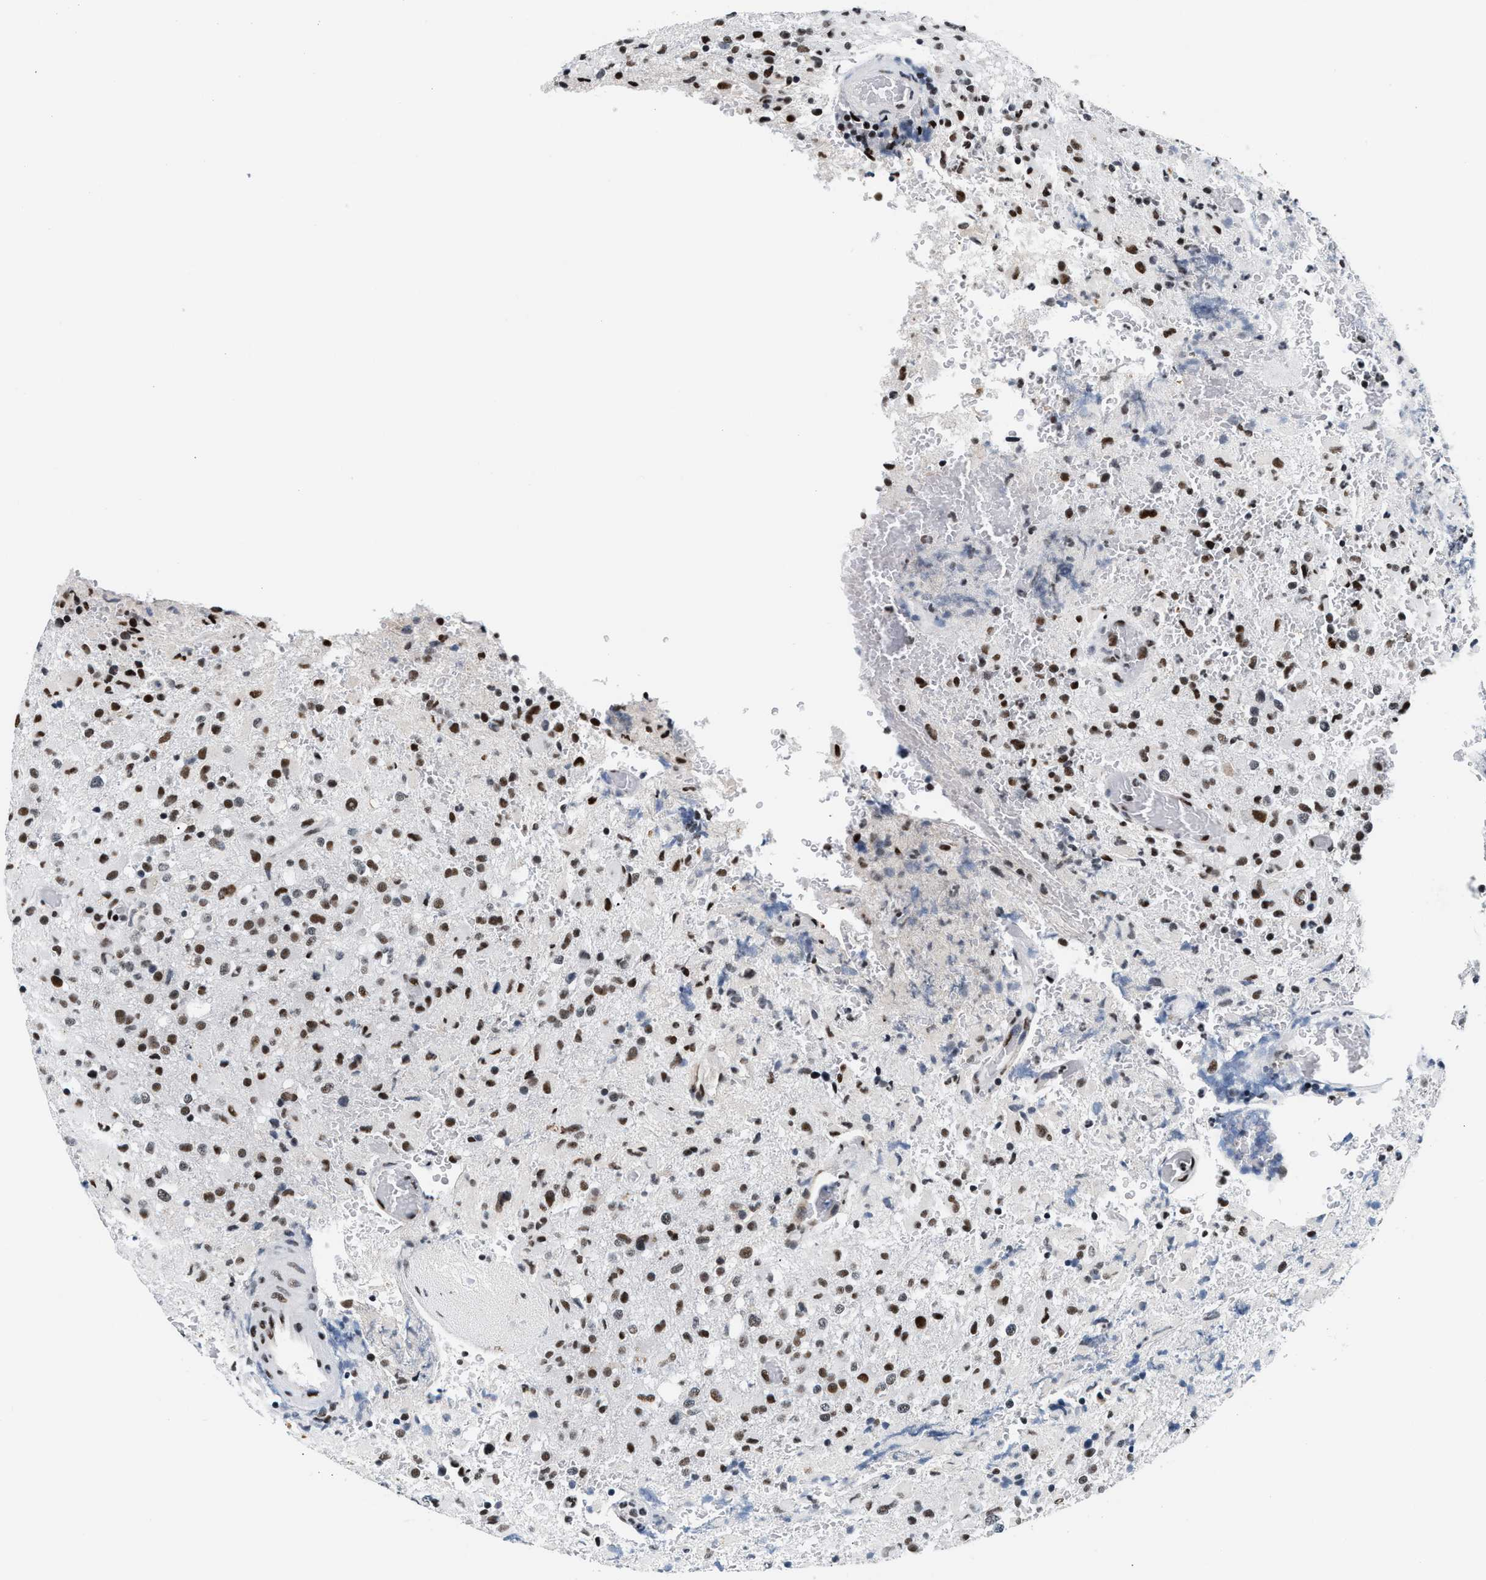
{"staining": {"intensity": "strong", "quantity": ">75%", "location": "nuclear"}, "tissue": "glioma", "cell_type": "Tumor cells", "image_type": "cancer", "snomed": [{"axis": "morphology", "description": "Glioma, malignant, High grade"}, {"axis": "topography", "description": "Brain"}], "caption": "Glioma tissue shows strong nuclear expression in approximately >75% of tumor cells", "gene": "RAD50", "patient": {"sex": "female", "age": 57}}